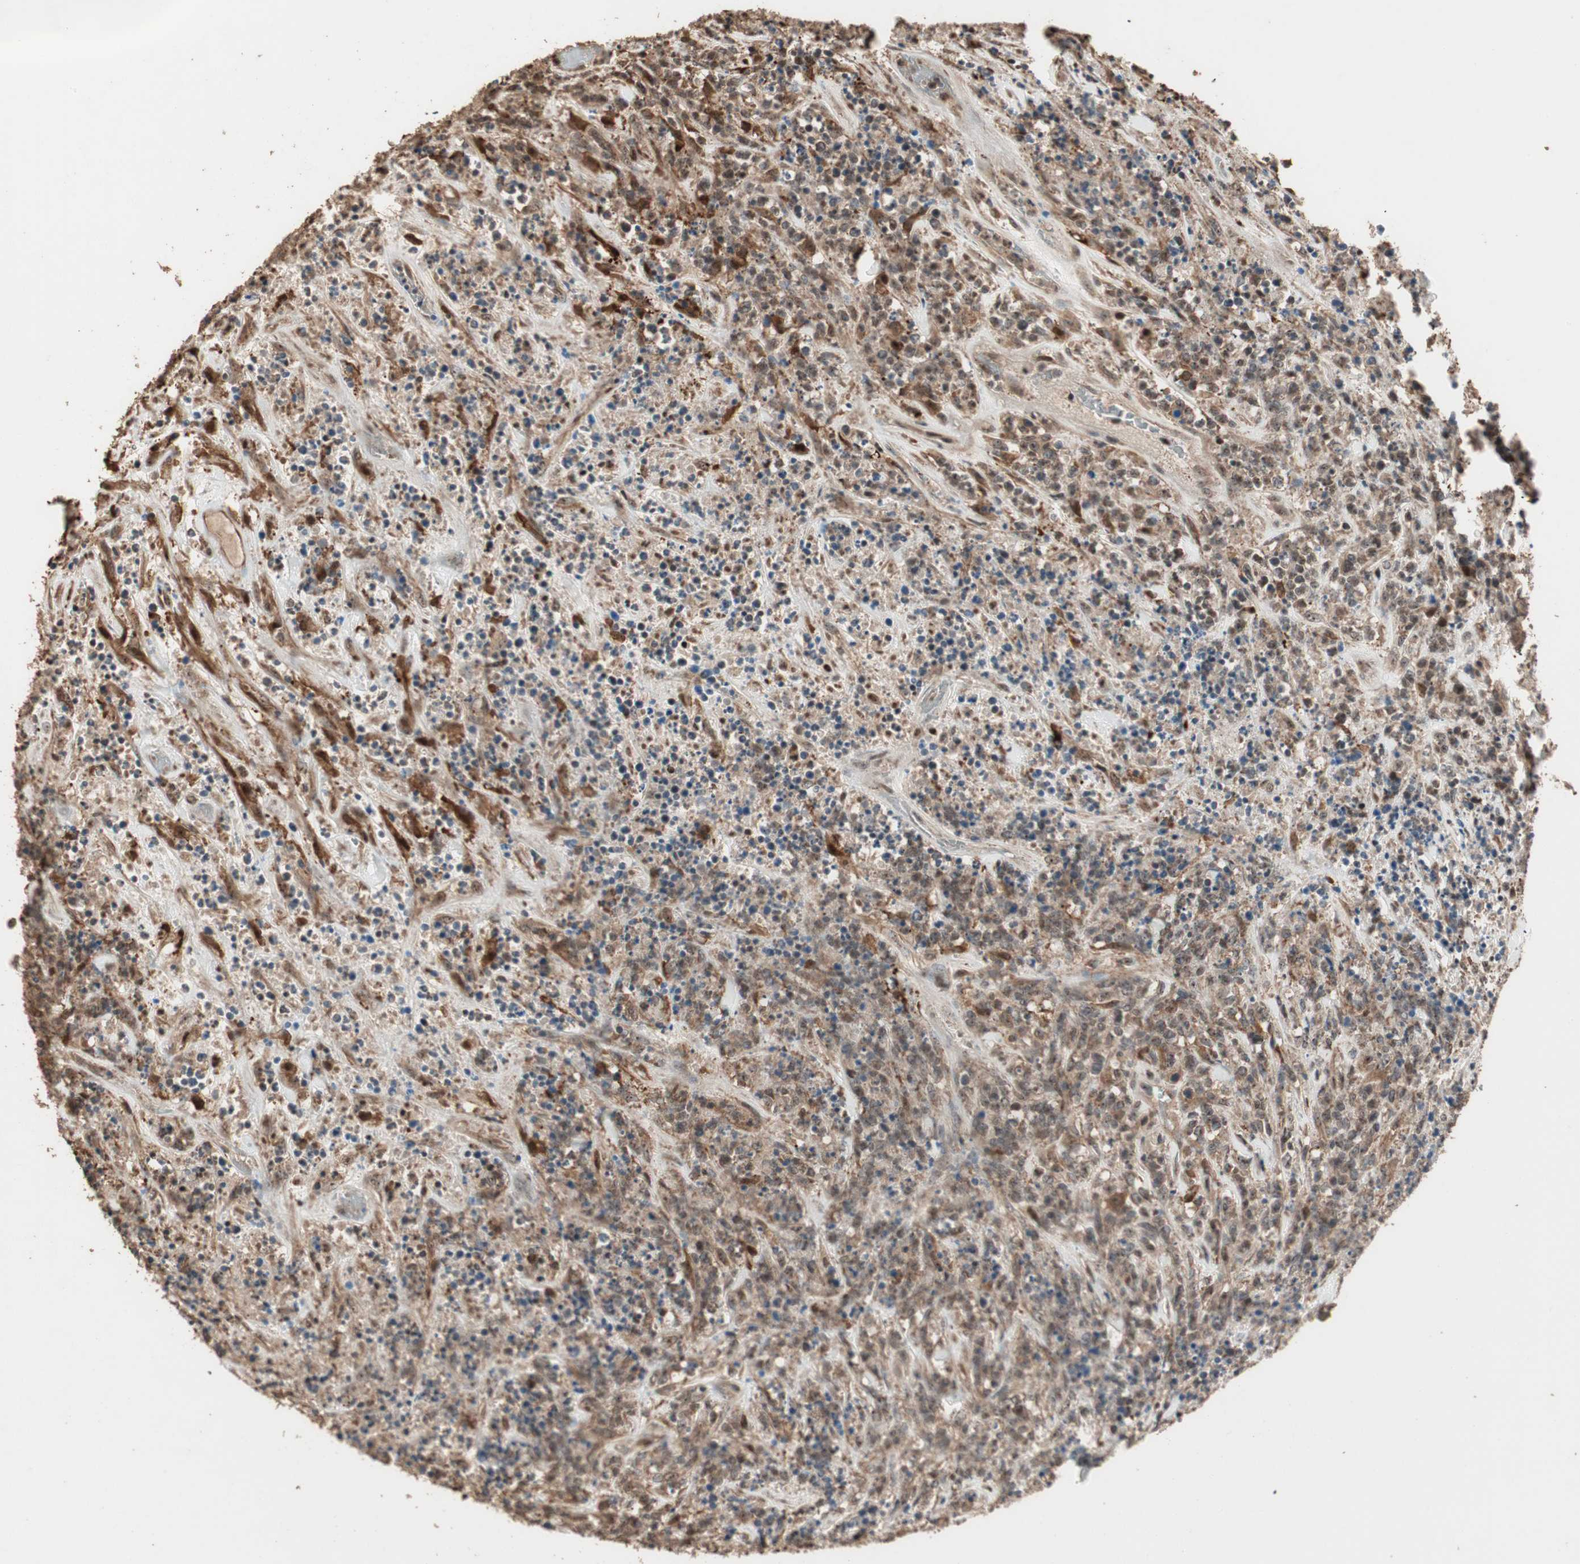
{"staining": {"intensity": "moderate", "quantity": ">75%", "location": "cytoplasmic/membranous,nuclear"}, "tissue": "lymphoma", "cell_type": "Tumor cells", "image_type": "cancer", "snomed": [{"axis": "morphology", "description": "Malignant lymphoma, non-Hodgkin's type, High grade"}, {"axis": "topography", "description": "Soft tissue"}], "caption": "Protein staining displays moderate cytoplasmic/membranous and nuclear positivity in approximately >75% of tumor cells in lymphoma.", "gene": "USP20", "patient": {"sex": "male", "age": 18}}